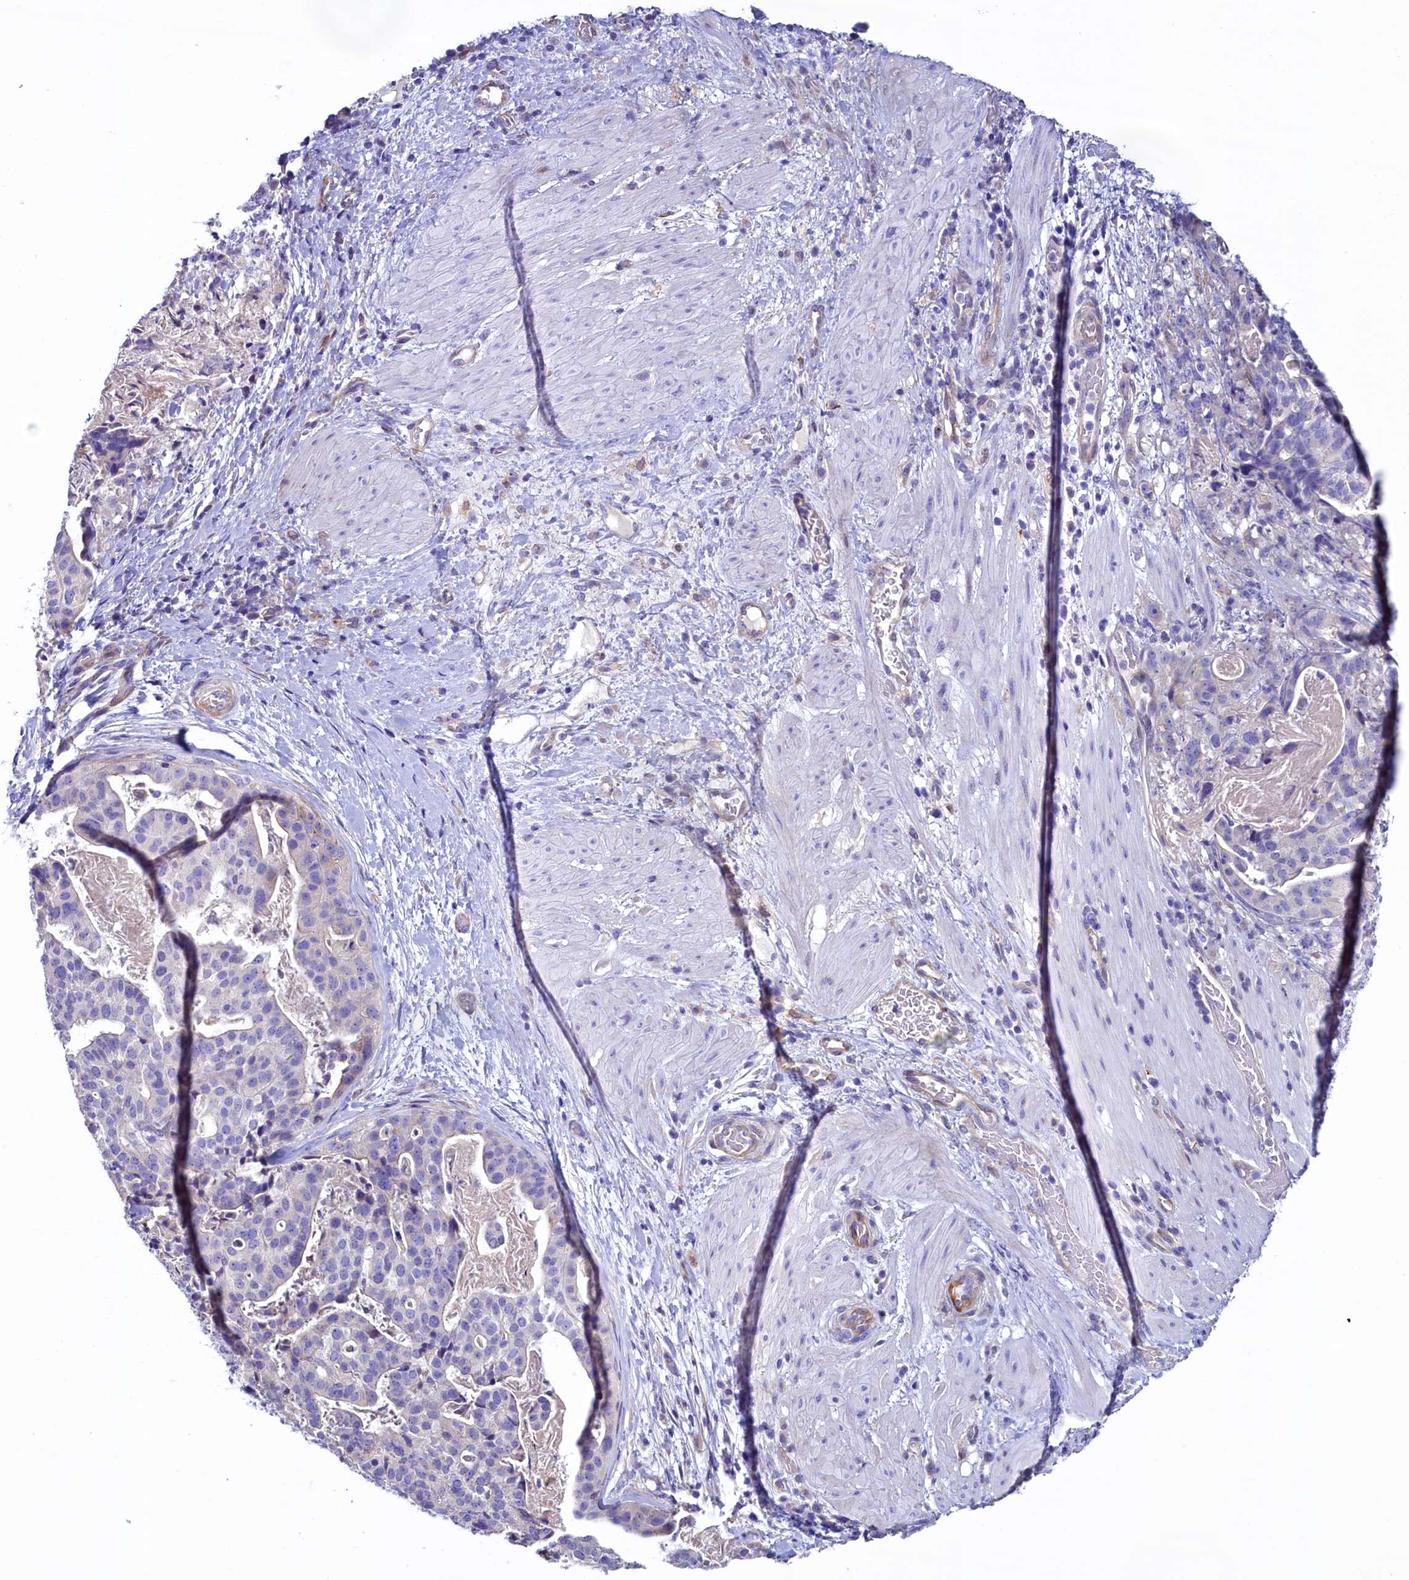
{"staining": {"intensity": "negative", "quantity": "none", "location": "none"}, "tissue": "stomach cancer", "cell_type": "Tumor cells", "image_type": "cancer", "snomed": [{"axis": "morphology", "description": "Adenocarcinoma, NOS"}, {"axis": "topography", "description": "Stomach"}], "caption": "High power microscopy micrograph of an IHC image of stomach cancer, revealing no significant positivity in tumor cells.", "gene": "KRBOX5", "patient": {"sex": "male", "age": 48}}